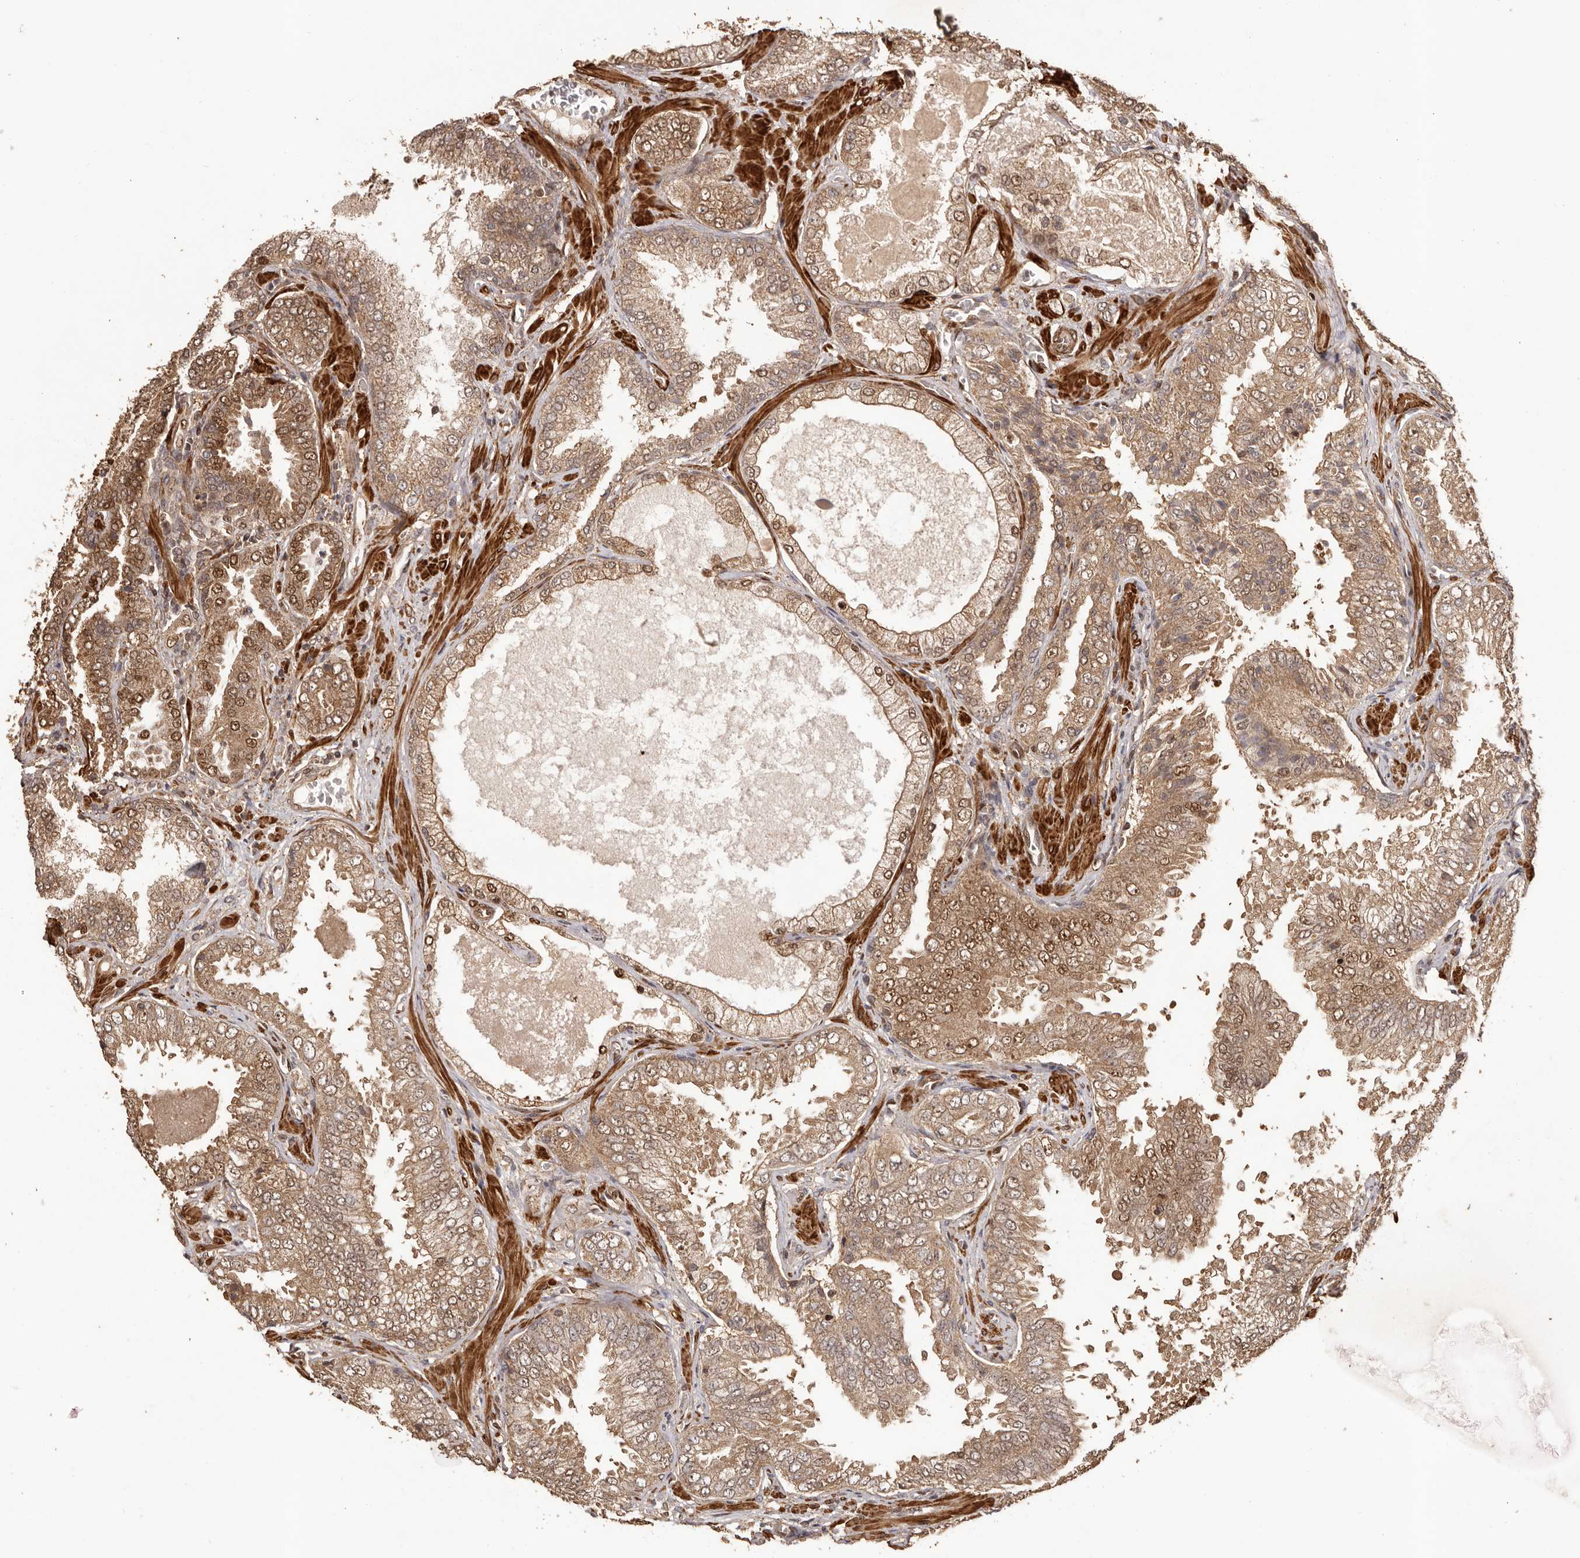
{"staining": {"intensity": "moderate", "quantity": ">75%", "location": "cytoplasmic/membranous,nuclear"}, "tissue": "prostate cancer", "cell_type": "Tumor cells", "image_type": "cancer", "snomed": [{"axis": "morphology", "description": "Adenocarcinoma, High grade"}, {"axis": "topography", "description": "Prostate"}], "caption": "Immunohistochemical staining of prostate high-grade adenocarcinoma exhibits medium levels of moderate cytoplasmic/membranous and nuclear protein staining in about >75% of tumor cells.", "gene": "UBR2", "patient": {"sex": "male", "age": 58}}